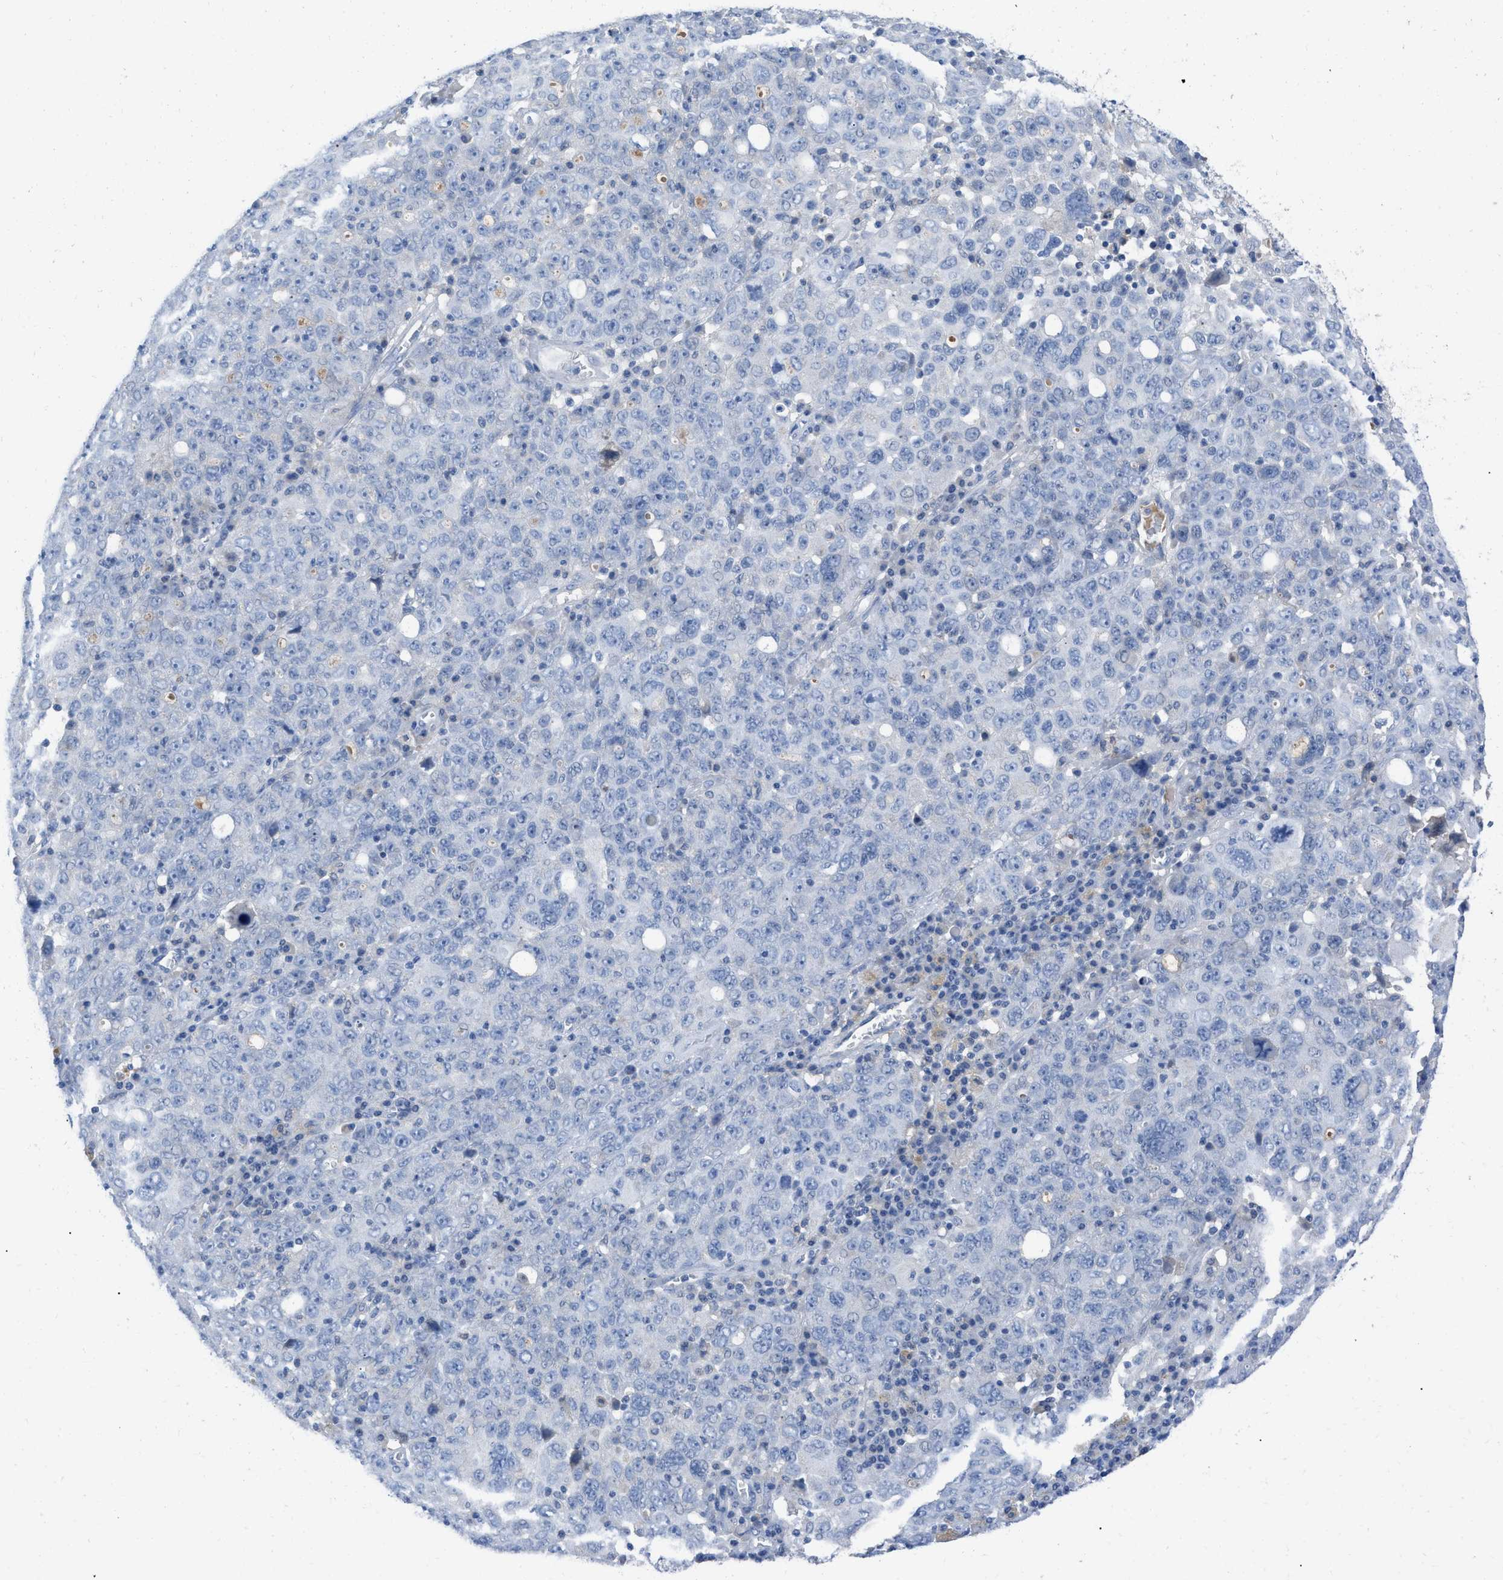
{"staining": {"intensity": "negative", "quantity": "none", "location": "none"}, "tissue": "ovarian cancer", "cell_type": "Tumor cells", "image_type": "cancer", "snomed": [{"axis": "morphology", "description": "Carcinoma, endometroid"}, {"axis": "topography", "description": "Ovary"}], "caption": "A photomicrograph of human ovarian cancer (endometroid carcinoma) is negative for staining in tumor cells.", "gene": "HPX", "patient": {"sex": "female", "age": 62}}